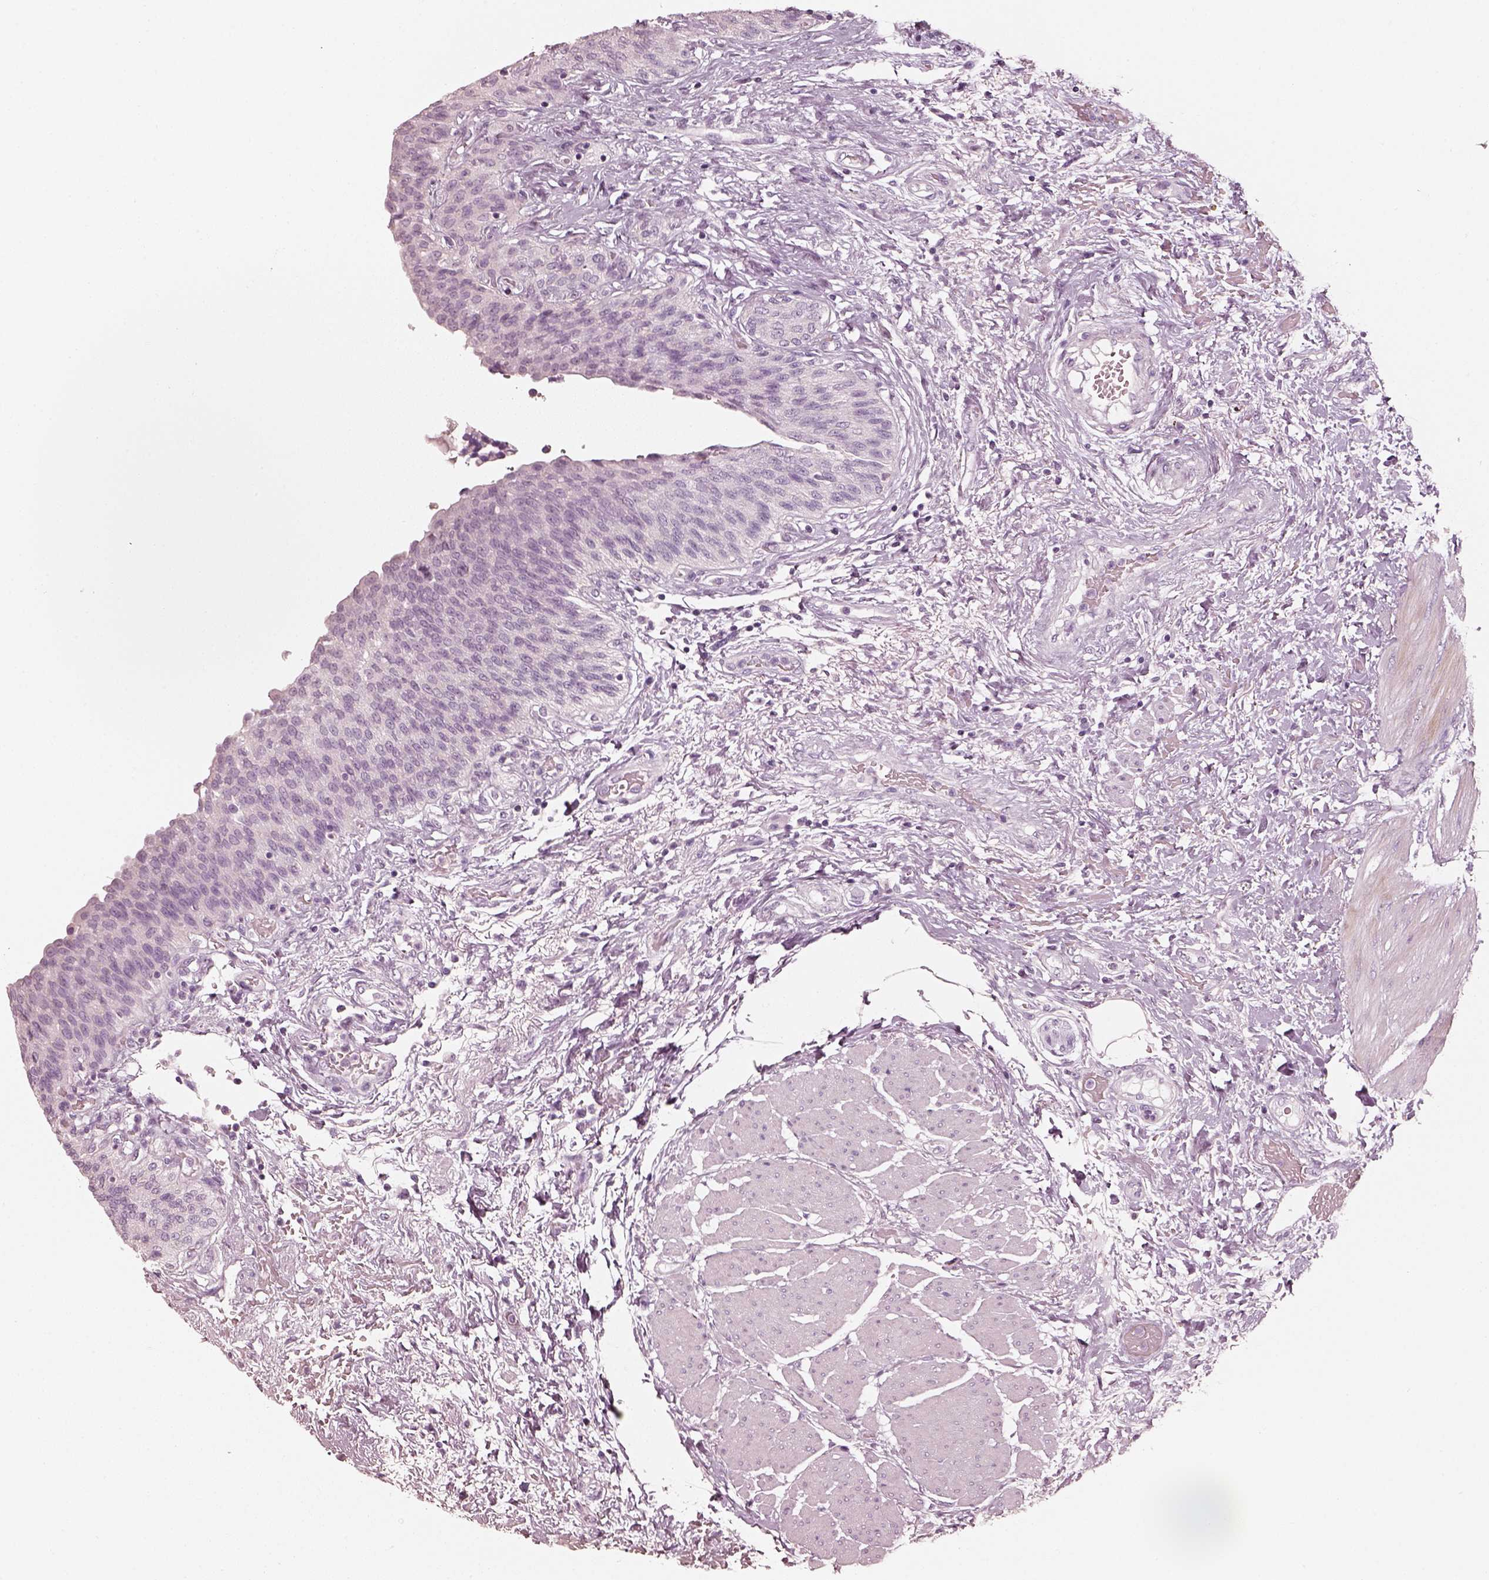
{"staining": {"intensity": "negative", "quantity": "none", "location": "none"}, "tissue": "urinary bladder", "cell_type": "Urothelial cells", "image_type": "normal", "snomed": [{"axis": "morphology", "description": "Normal tissue, NOS"}, {"axis": "morphology", "description": "Metaplasia, NOS"}, {"axis": "topography", "description": "Urinary bladder"}], "caption": "Urinary bladder was stained to show a protein in brown. There is no significant expression in urothelial cells. (IHC, brightfield microscopy, high magnification).", "gene": "R3HDML", "patient": {"sex": "male", "age": 68}}